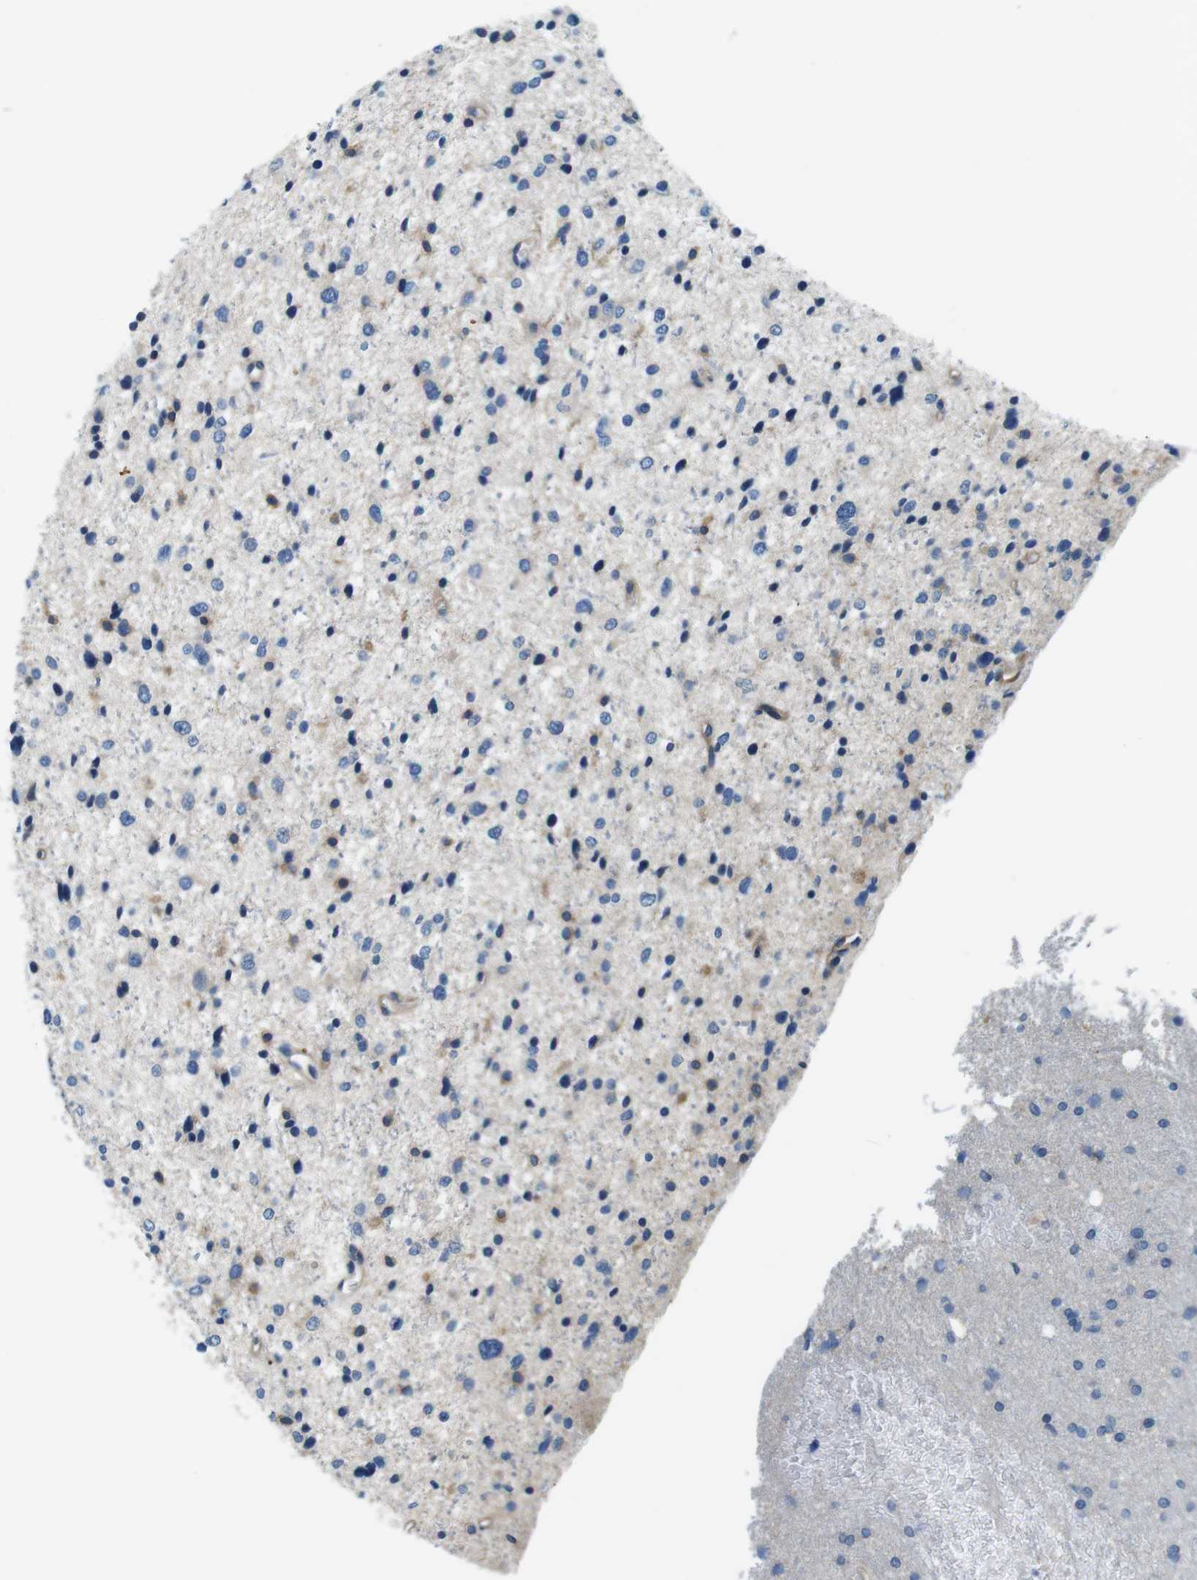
{"staining": {"intensity": "negative", "quantity": "none", "location": "none"}, "tissue": "glioma", "cell_type": "Tumor cells", "image_type": "cancer", "snomed": [{"axis": "morphology", "description": "Glioma, malignant, Low grade"}, {"axis": "topography", "description": "Brain"}], "caption": "This is an IHC photomicrograph of human malignant low-grade glioma. There is no expression in tumor cells.", "gene": "DENND4C", "patient": {"sex": "female", "age": 37}}